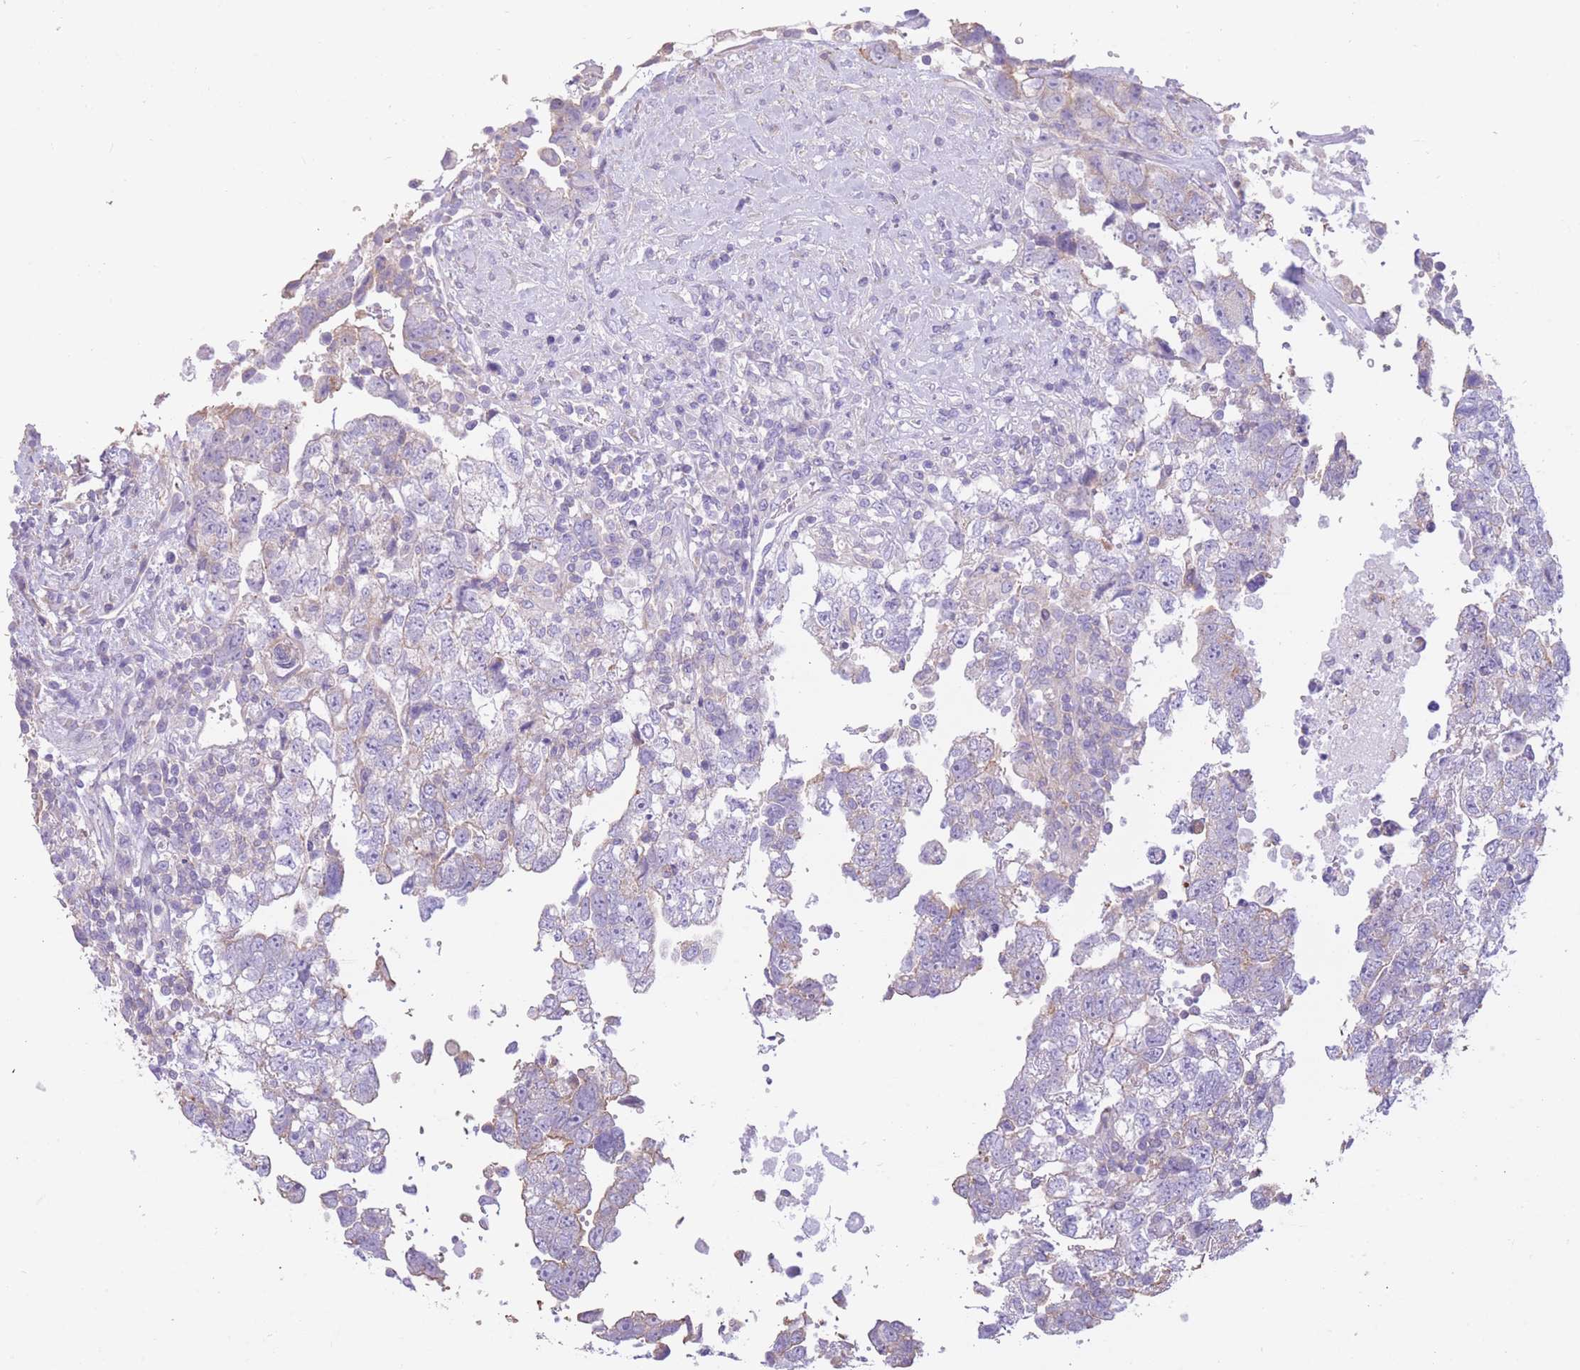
{"staining": {"intensity": "negative", "quantity": "none", "location": "none"}, "tissue": "testis cancer", "cell_type": "Tumor cells", "image_type": "cancer", "snomed": [{"axis": "morphology", "description": "Carcinoma, Embryonal, NOS"}, {"axis": "topography", "description": "Testis"}], "caption": "DAB (3,3'-diaminobenzidine) immunohistochemical staining of testis cancer (embryonal carcinoma) displays no significant staining in tumor cells. (Brightfield microscopy of DAB IHC at high magnification).", "gene": "PDHA1", "patient": {"sex": "male", "age": 37}}